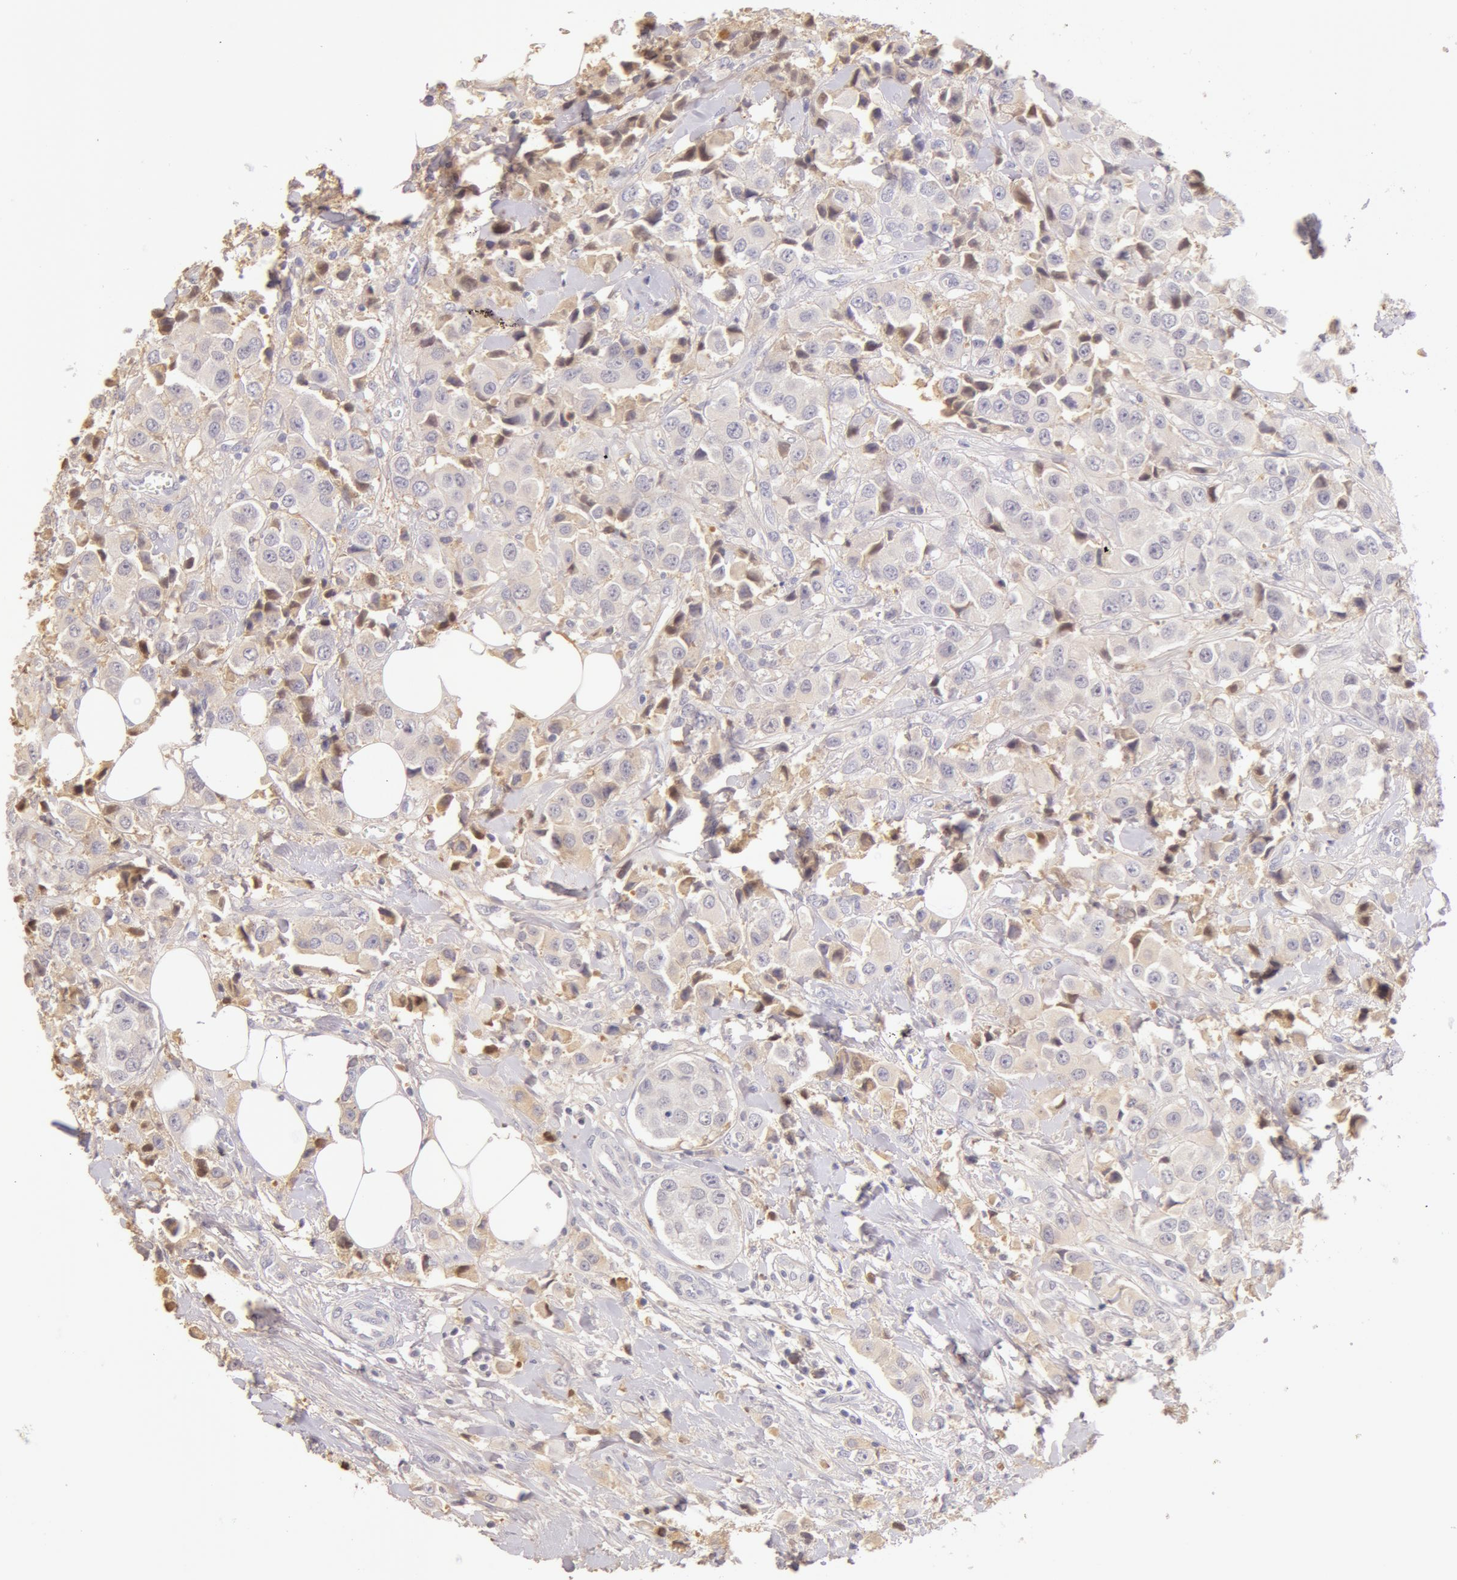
{"staining": {"intensity": "weak", "quantity": "<25%", "location": "cytoplasmic/membranous"}, "tissue": "breast cancer", "cell_type": "Tumor cells", "image_type": "cancer", "snomed": [{"axis": "morphology", "description": "Duct carcinoma"}, {"axis": "topography", "description": "Breast"}], "caption": "DAB immunohistochemical staining of breast invasive ductal carcinoma reveals no significant positivity in tumor cells.", "gene": "AHSG", "patient": {"sex": "female", "age": 58}}